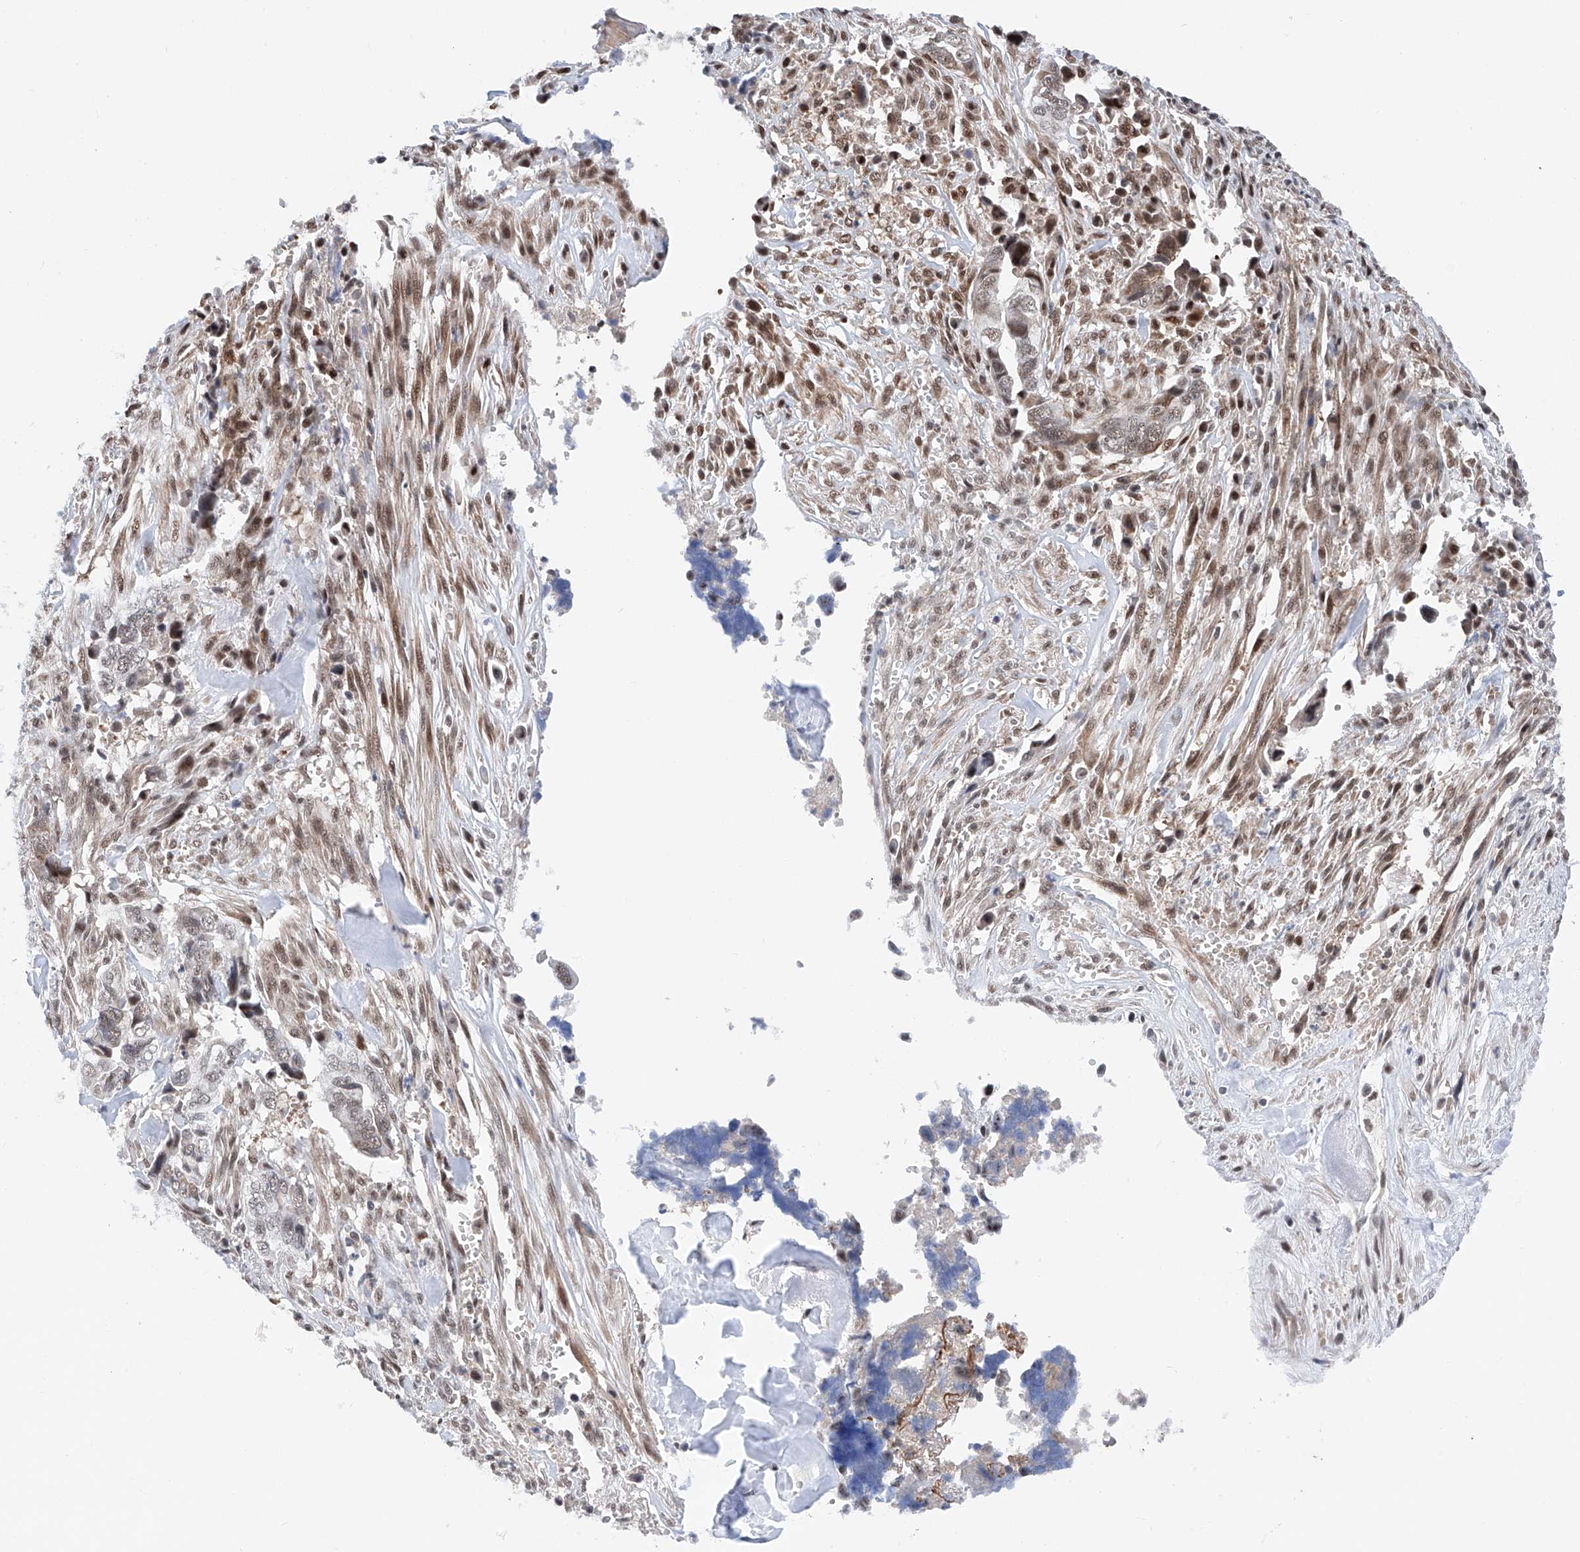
{"staining": {"intensity": "weak", "quantity": ">75%", "location": "nuclear"}, "tissue": "liver cancer", "cell_type": "Tumor cells", "image_type": "cancer", "snomed": [{"axis": "morphology", "description": "Cholangiocarcinoma"}, {"axis": "topography", "description": "Liver"}], "caption": "Immunohistochemical staining of human liver cancer (cholangiocarcinoma) shows low levels of weak nuclear protein staining in about >75% of tumor cells.", "gene": "SNRNP200", "patient": {"sex": "female", "age": 79}}